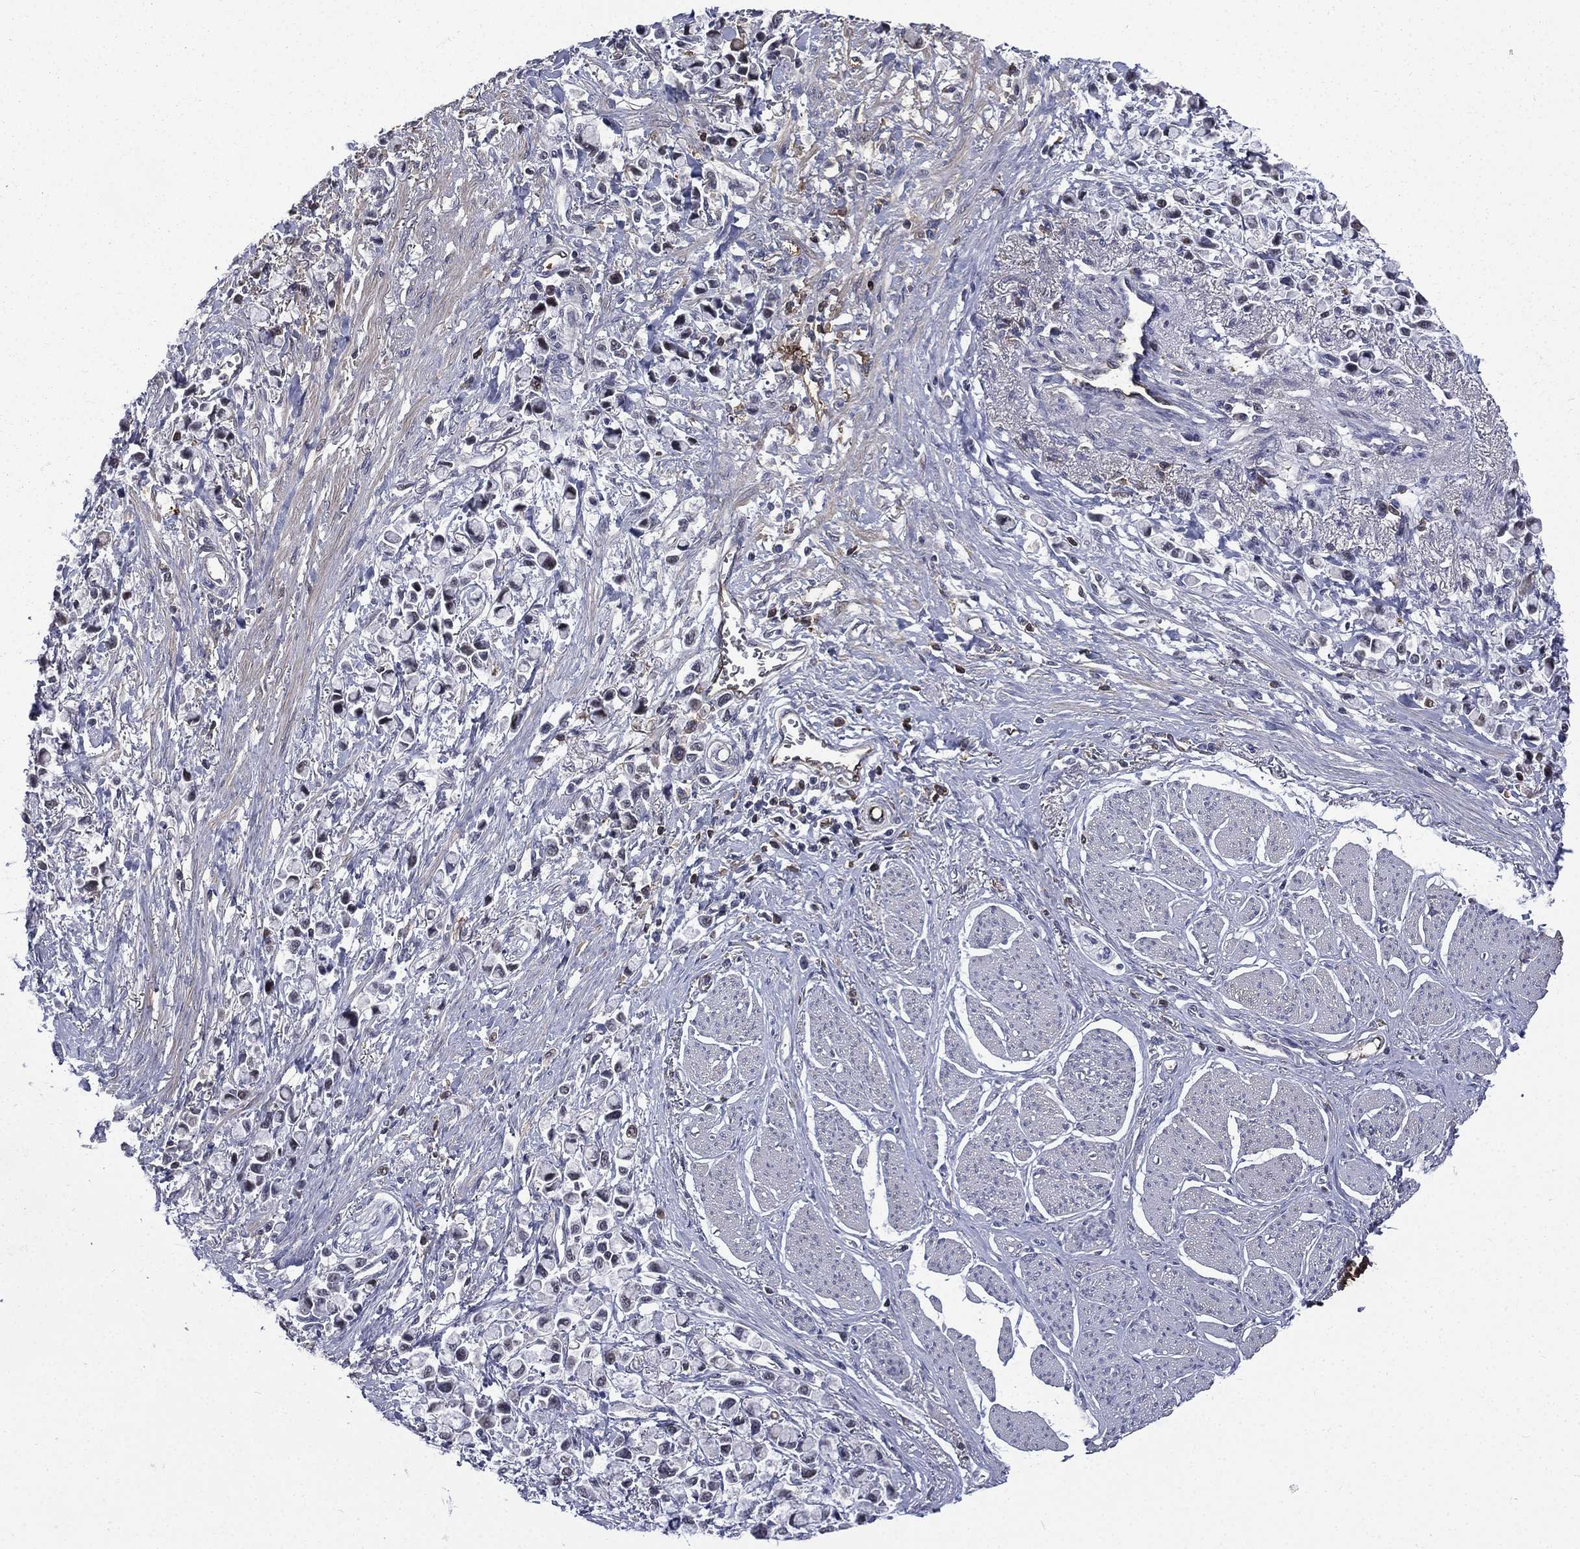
{"staining": {"intensity": "negative", "quantity": "none", "location": "none"}, "tissue": "stomach cancer", "cell_type": "Tumor cells", "image_type": "cancer", "snomed": [{"axis": "morphology", "description": "Adenocarcinoma, NOS"}, {"axis": "topography", "description": "Stomach"}], "caption": "DAB (3,3'-diaminobenzidine) immunohistochemical staining of stomach cancer demonstrates no significant staining in tumor cells.", "gene": "FGG", "patient": {"sex": "female", "age": 81}}